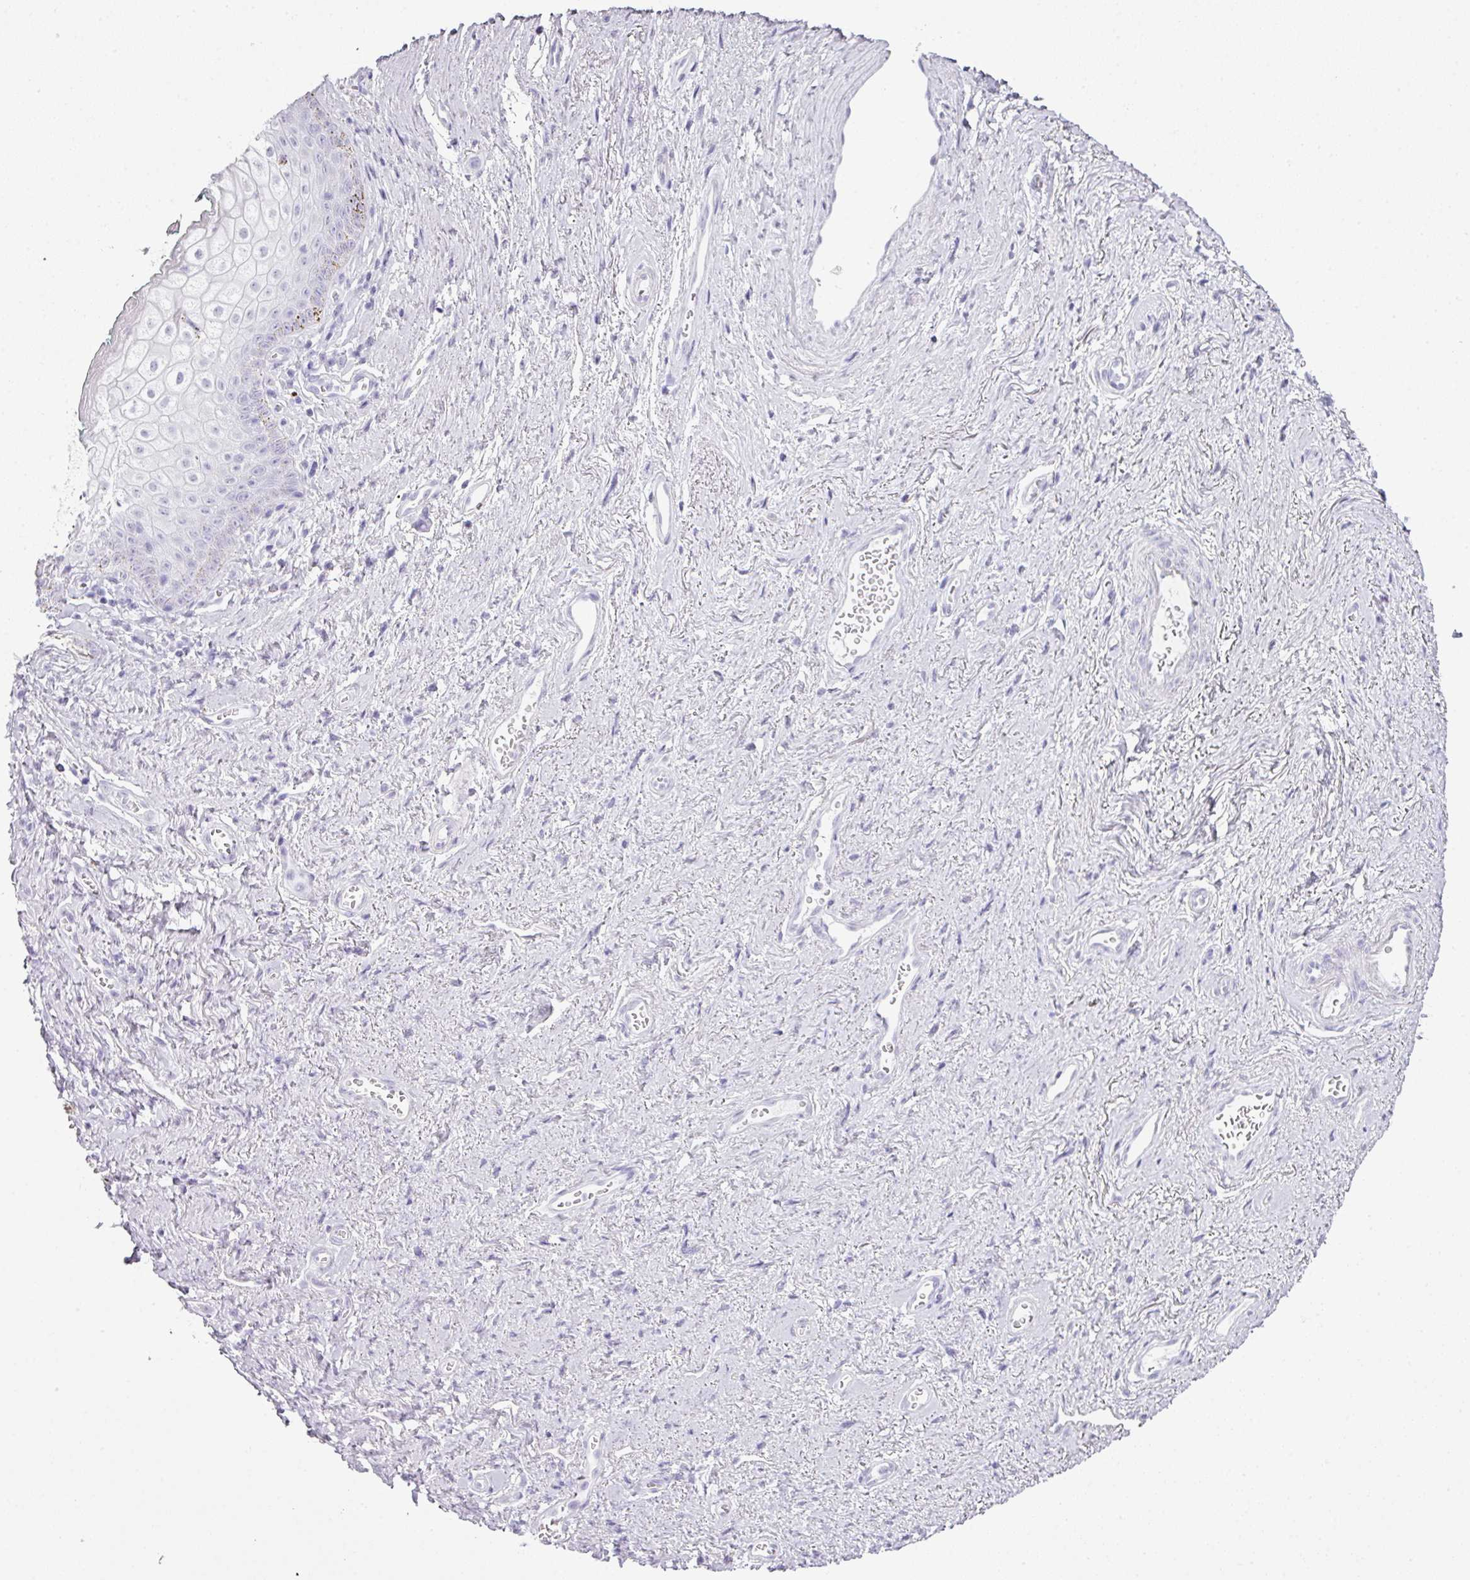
{"staining": {"intensity": "negative", "quantity": "none", "location": "none"}, "tissue": "vagina", "cell_type": "Squamous epithelial cells", "image_type": "normal", "snomed": [{"axis": "morphology", "description": "Normal tissue, NOS"}, {"axis": "topography", "description": "Vulva"}, {"axis": "topography", "description": "Vagina"}, {"axis": "topography", "description": "Peripheral nerve tissue"}], "caption": "The histopathology image demonstrates no staining of squamous epithelial cells in benign vagina.", "gene": "SCT", "patient": {"sex": "female", "age": 66}}